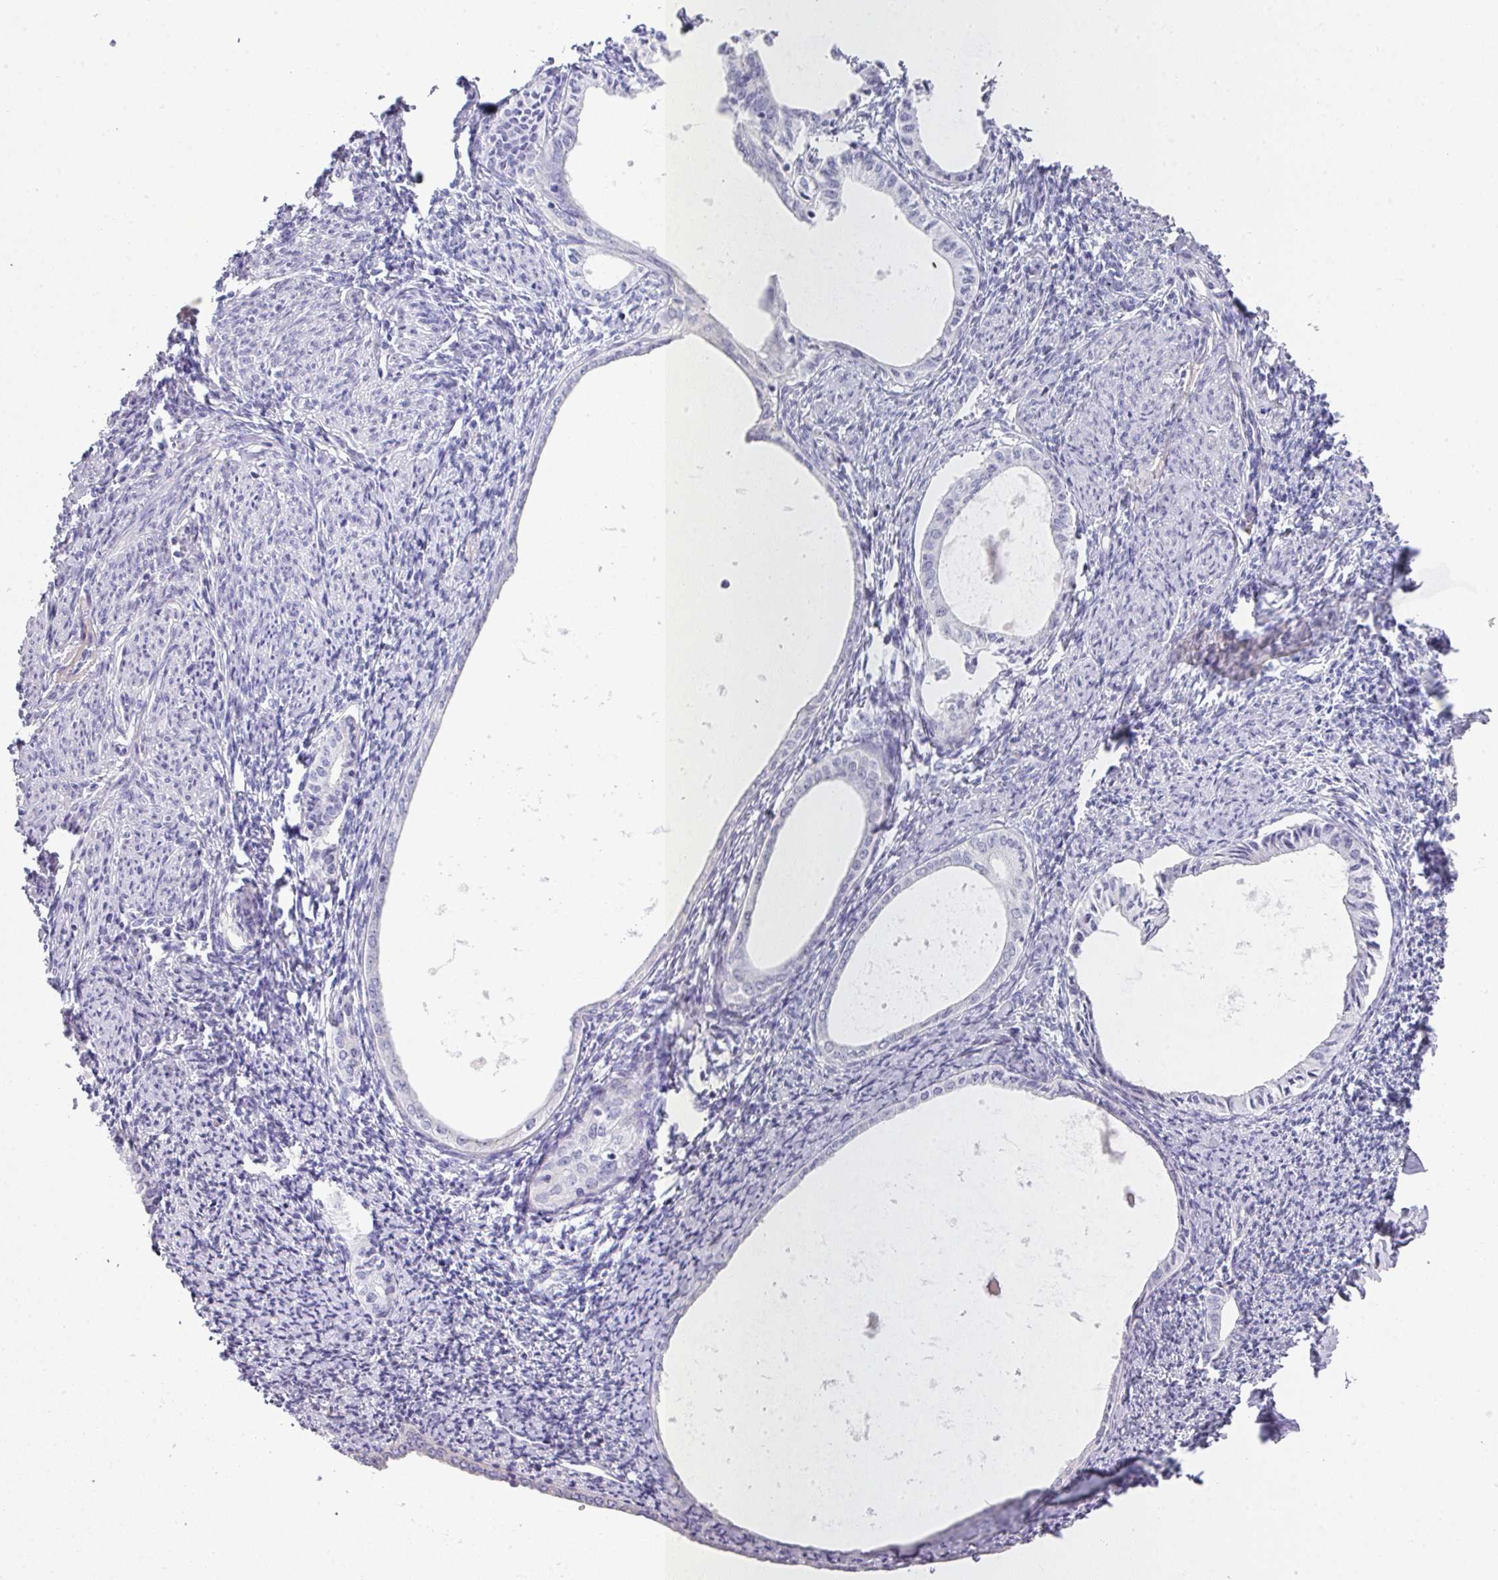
{"staining": {"intensity": "negative", "quantity": "none", "location": "none"}, "tissue": "endometrium", "cell_type": "Cells in endometrial stroma", "image_type": "normal", "snomed": [{"axis": "morphology", "description": "Normal tissue, NOS"}, {"axis": "topography", "description": "Endometrium"}], "caption": "An IHC histopathology image of normal endometrium is shown. There is no staining in cells in endometrial stroma of endometrium.", "gene": "GLI4", "patient": {"sex": "female", "age": 63}}